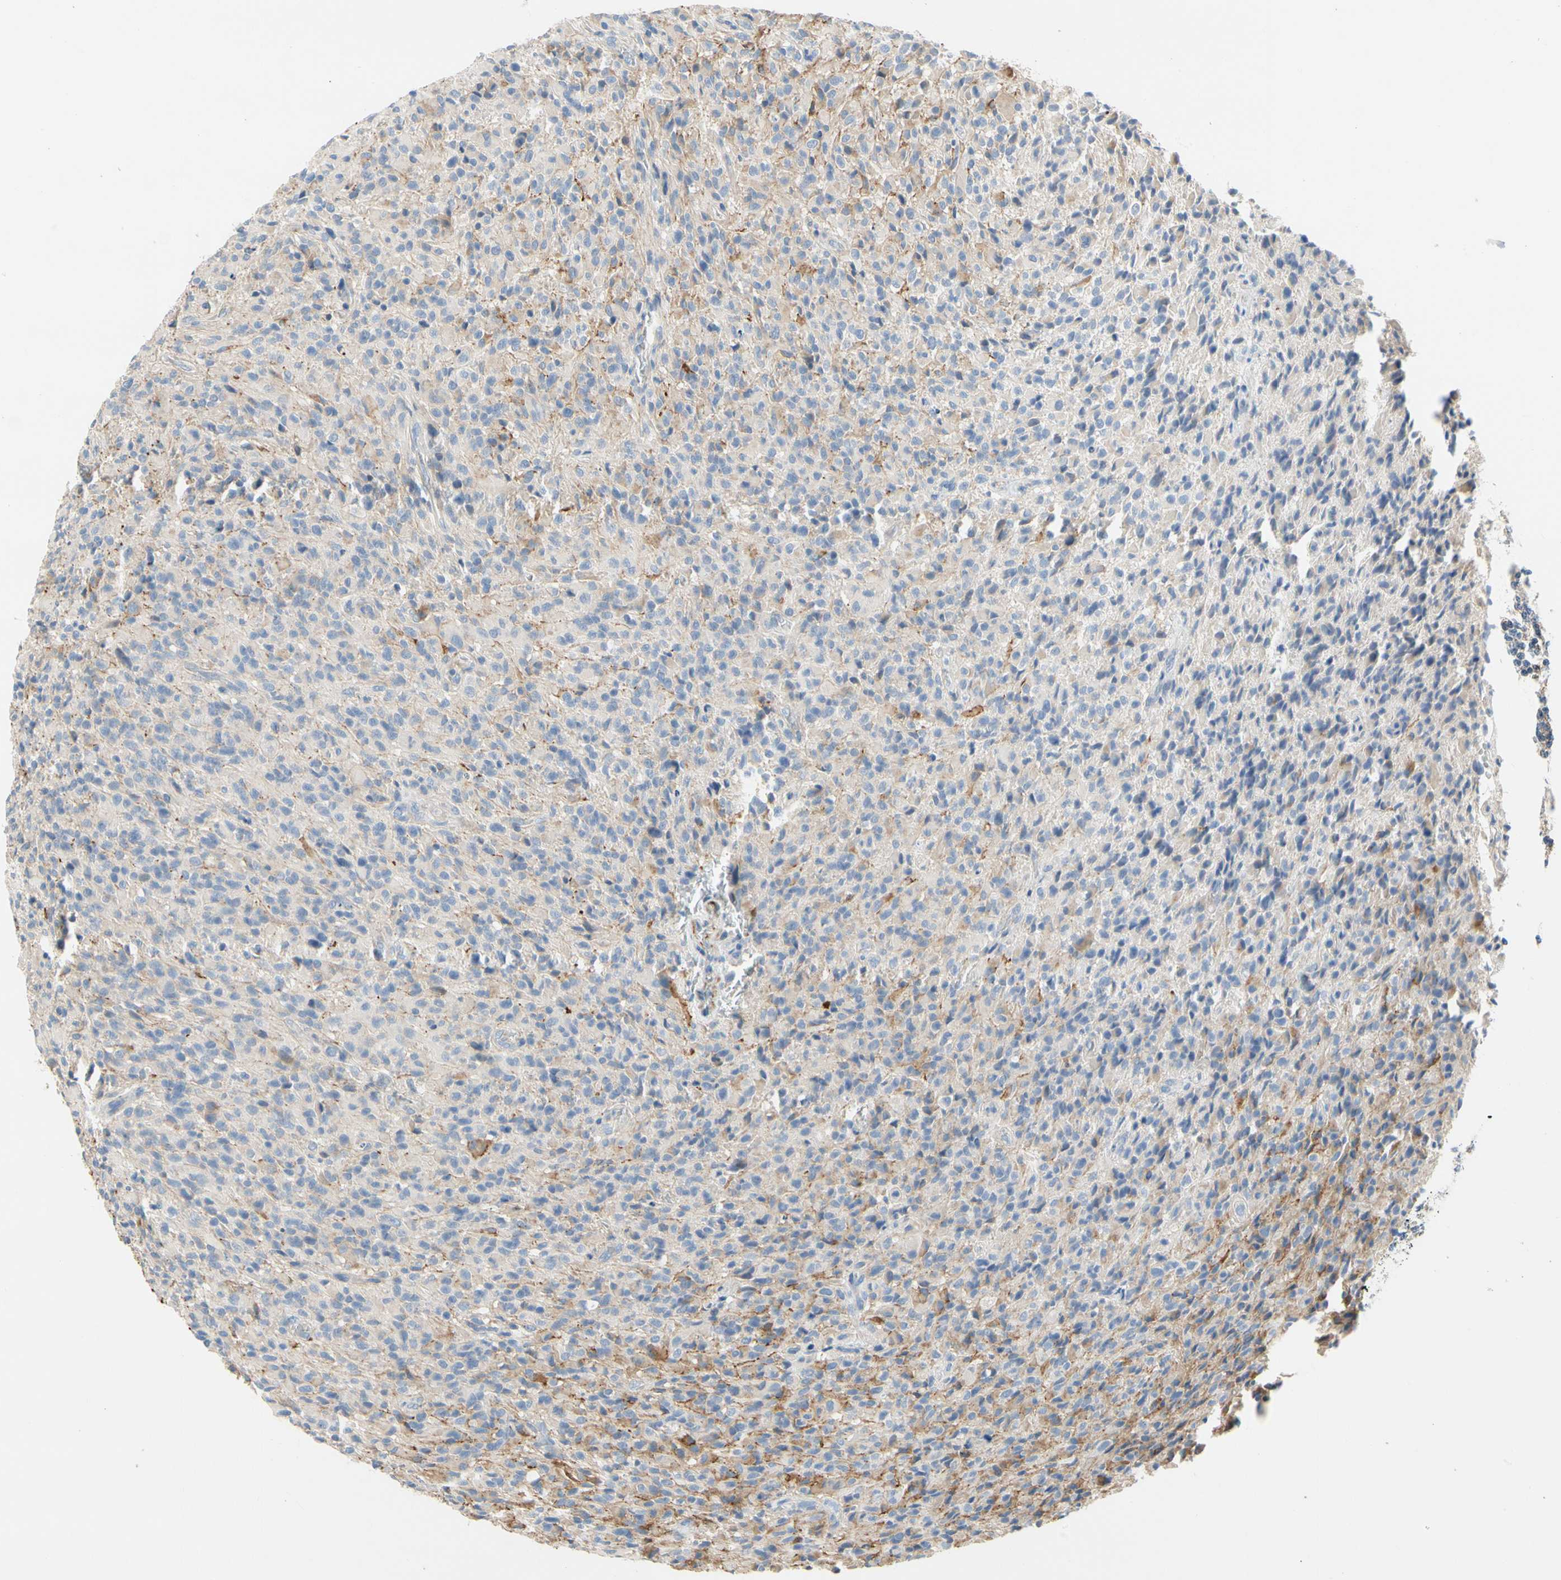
{"staining": {"intensity": "negative", "quantity": "none", "location": "none"}, "tissue": "glioma", "cell_type": "Tumor cells", "image_type": "cancer", "snomed": [{"axis": "morphology", "description": "Glioma, malignant, High grade"}, {"axis": "topography", "description": "Brain"}], "caption": "Tumor cells are negative for protein expression in human glioma. Nuclei are stained in blue.", "gene": "CCM2L", "patient": {"sex": "male", "age": 71}}